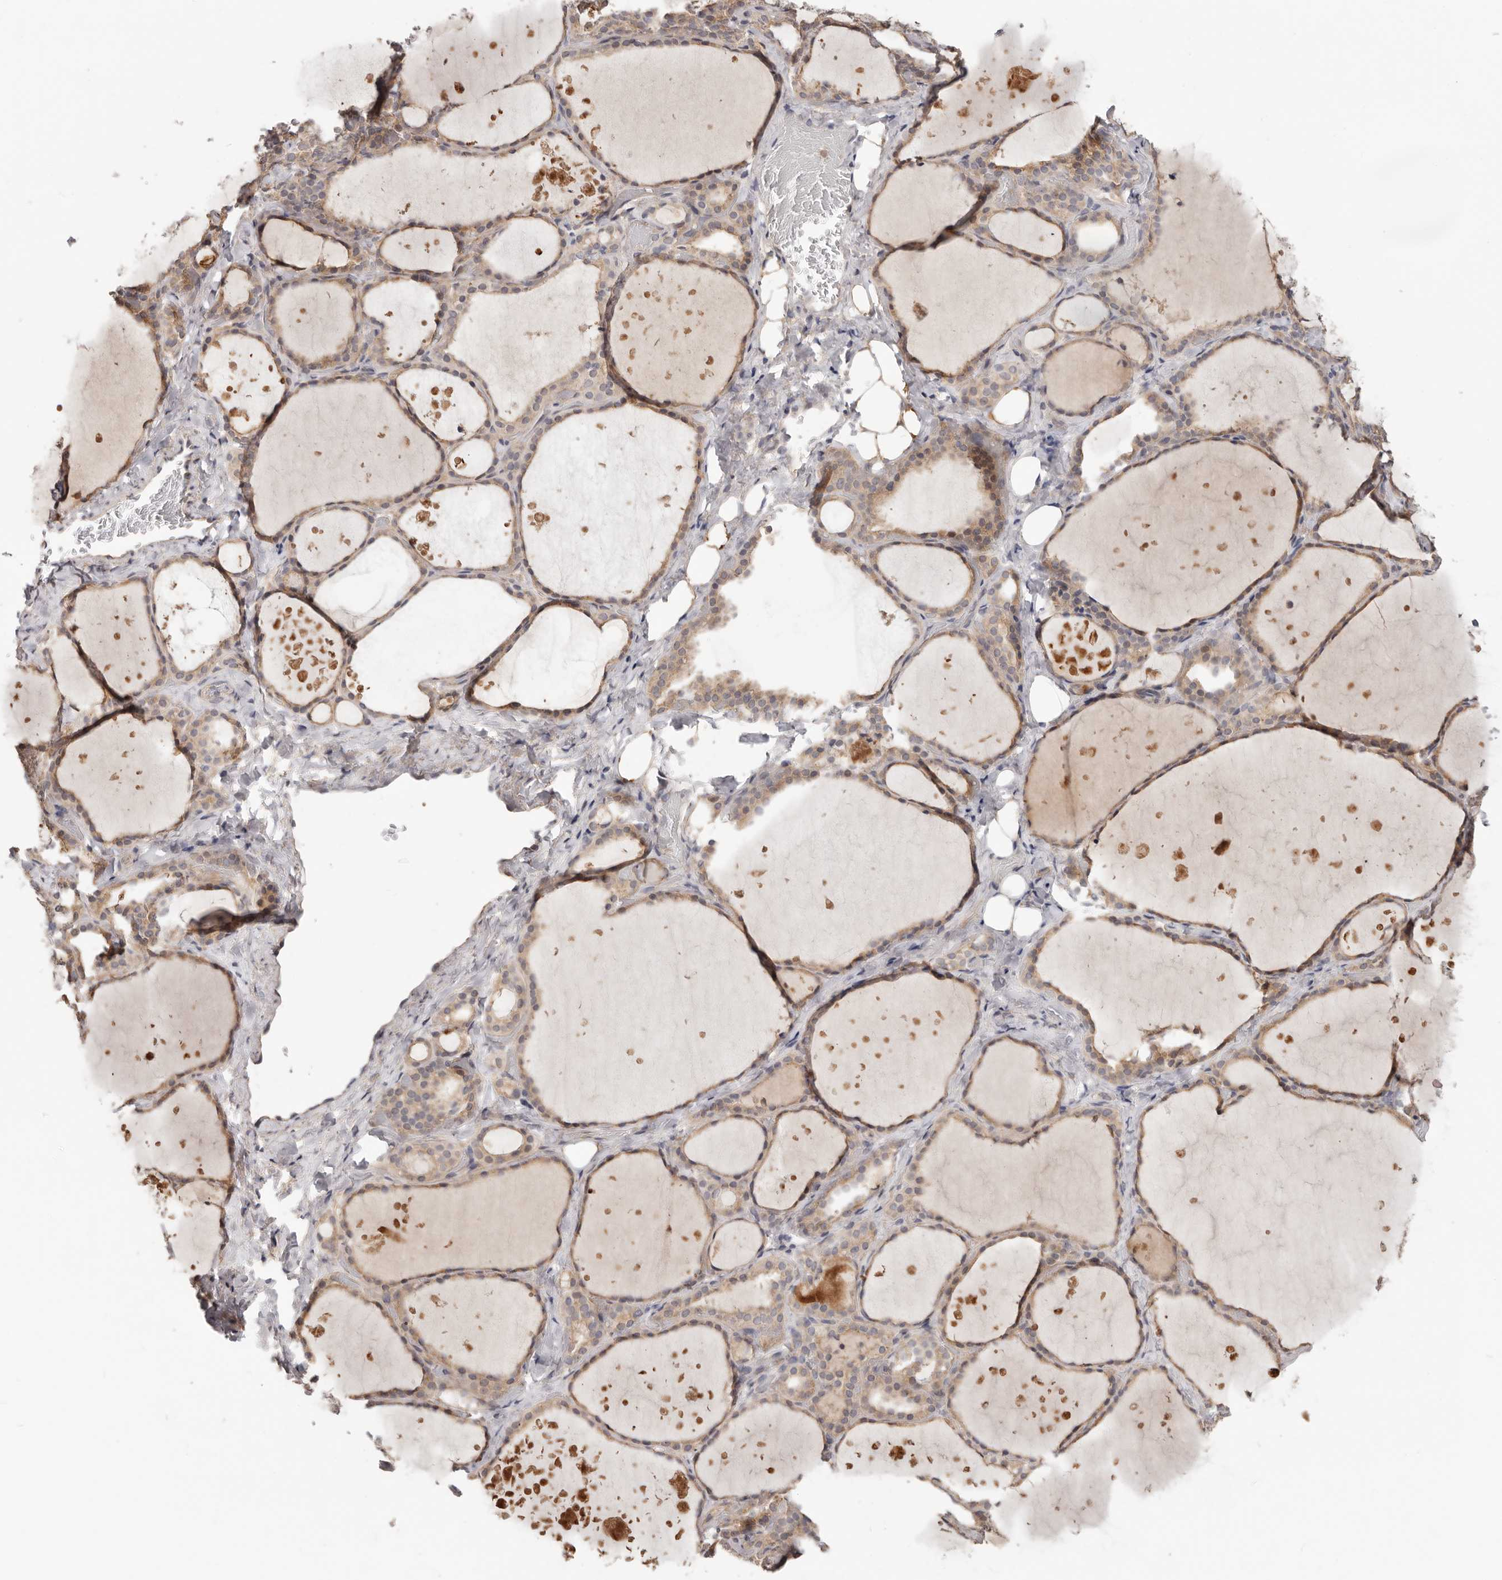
{"staining": {"intensity": "moderate", "quantity": ">75%", "location": "cytoplasmic/membranous"}, "tissue": "thyroid gland", "cell_type": "Glandular cells", "image_type": "normal", "snomed": [{"axis": "morphology", "description": "Normal tissue, NOS"}, {"axis": "topography", "description": "Thyroid gland"}], "caption": "Immunohistochemical staining of benign thyroid gland shows medium levels of moderate cytoplasmic/membranous positivity in about >75% of glandular cells.", "gene": "LRP6", "patient": {"sex": "female", "age": 44}}